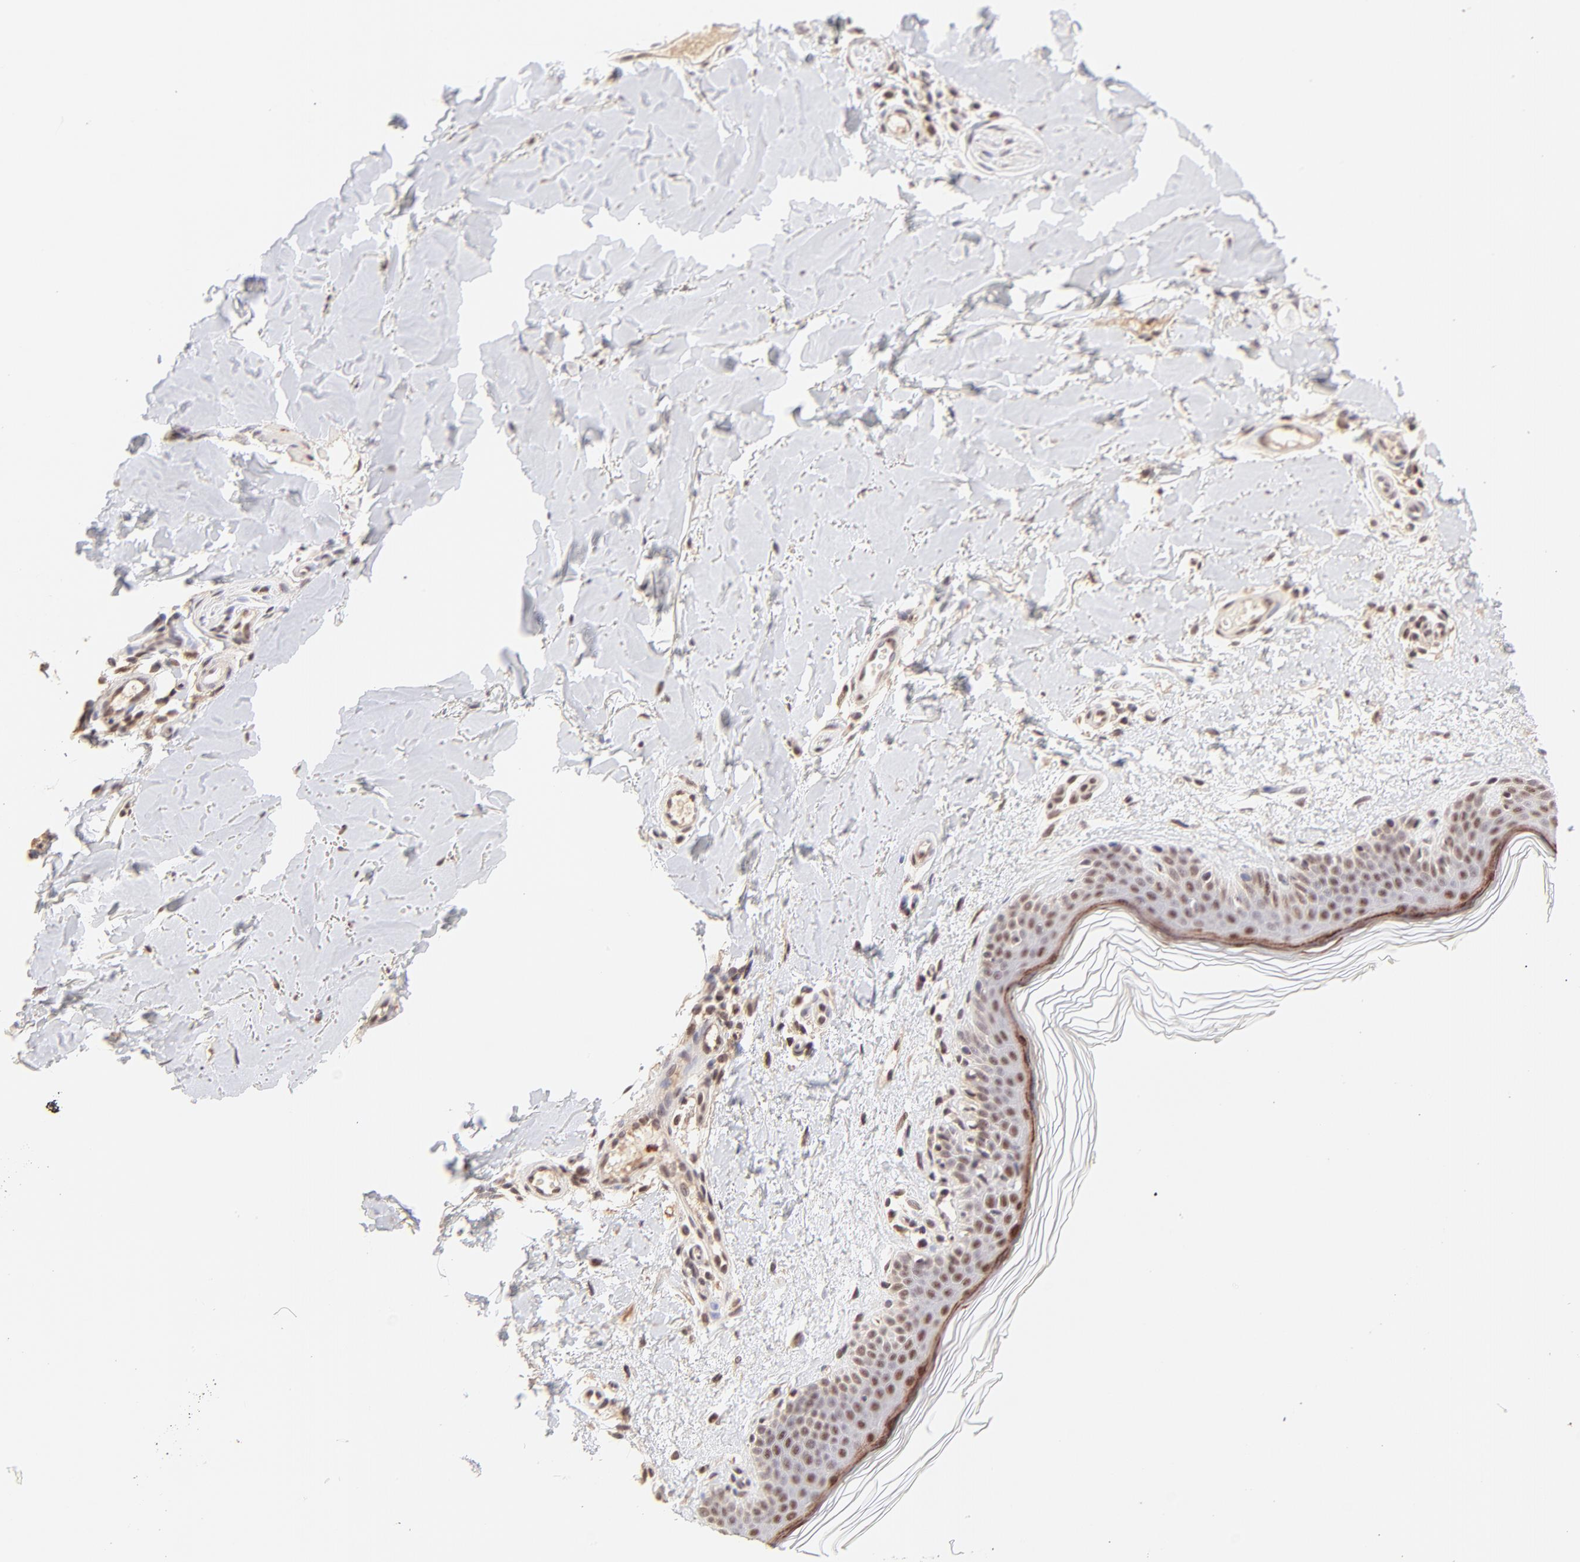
{"staining": {"intensity": "moderate", "quantity": ">75%", "location": "cytoplasmic/membranous,nuclear"}, "tissue": "skin", "cell_type": "Fibroblasts", "image_type": "normal", "snomed": [{"axis": "morphology", "description": "Normal tissue, NOS"}, {"axis": "topography", "description": "Skin"}], "caption": "Skin stained for a protein (brown) exhibits moderate cytoplasmic/membranous,nuclear positive positivity in about >75% of fibroblasts.", "gene": "MED12", "patient": {"sex": "female", "age": 56}}